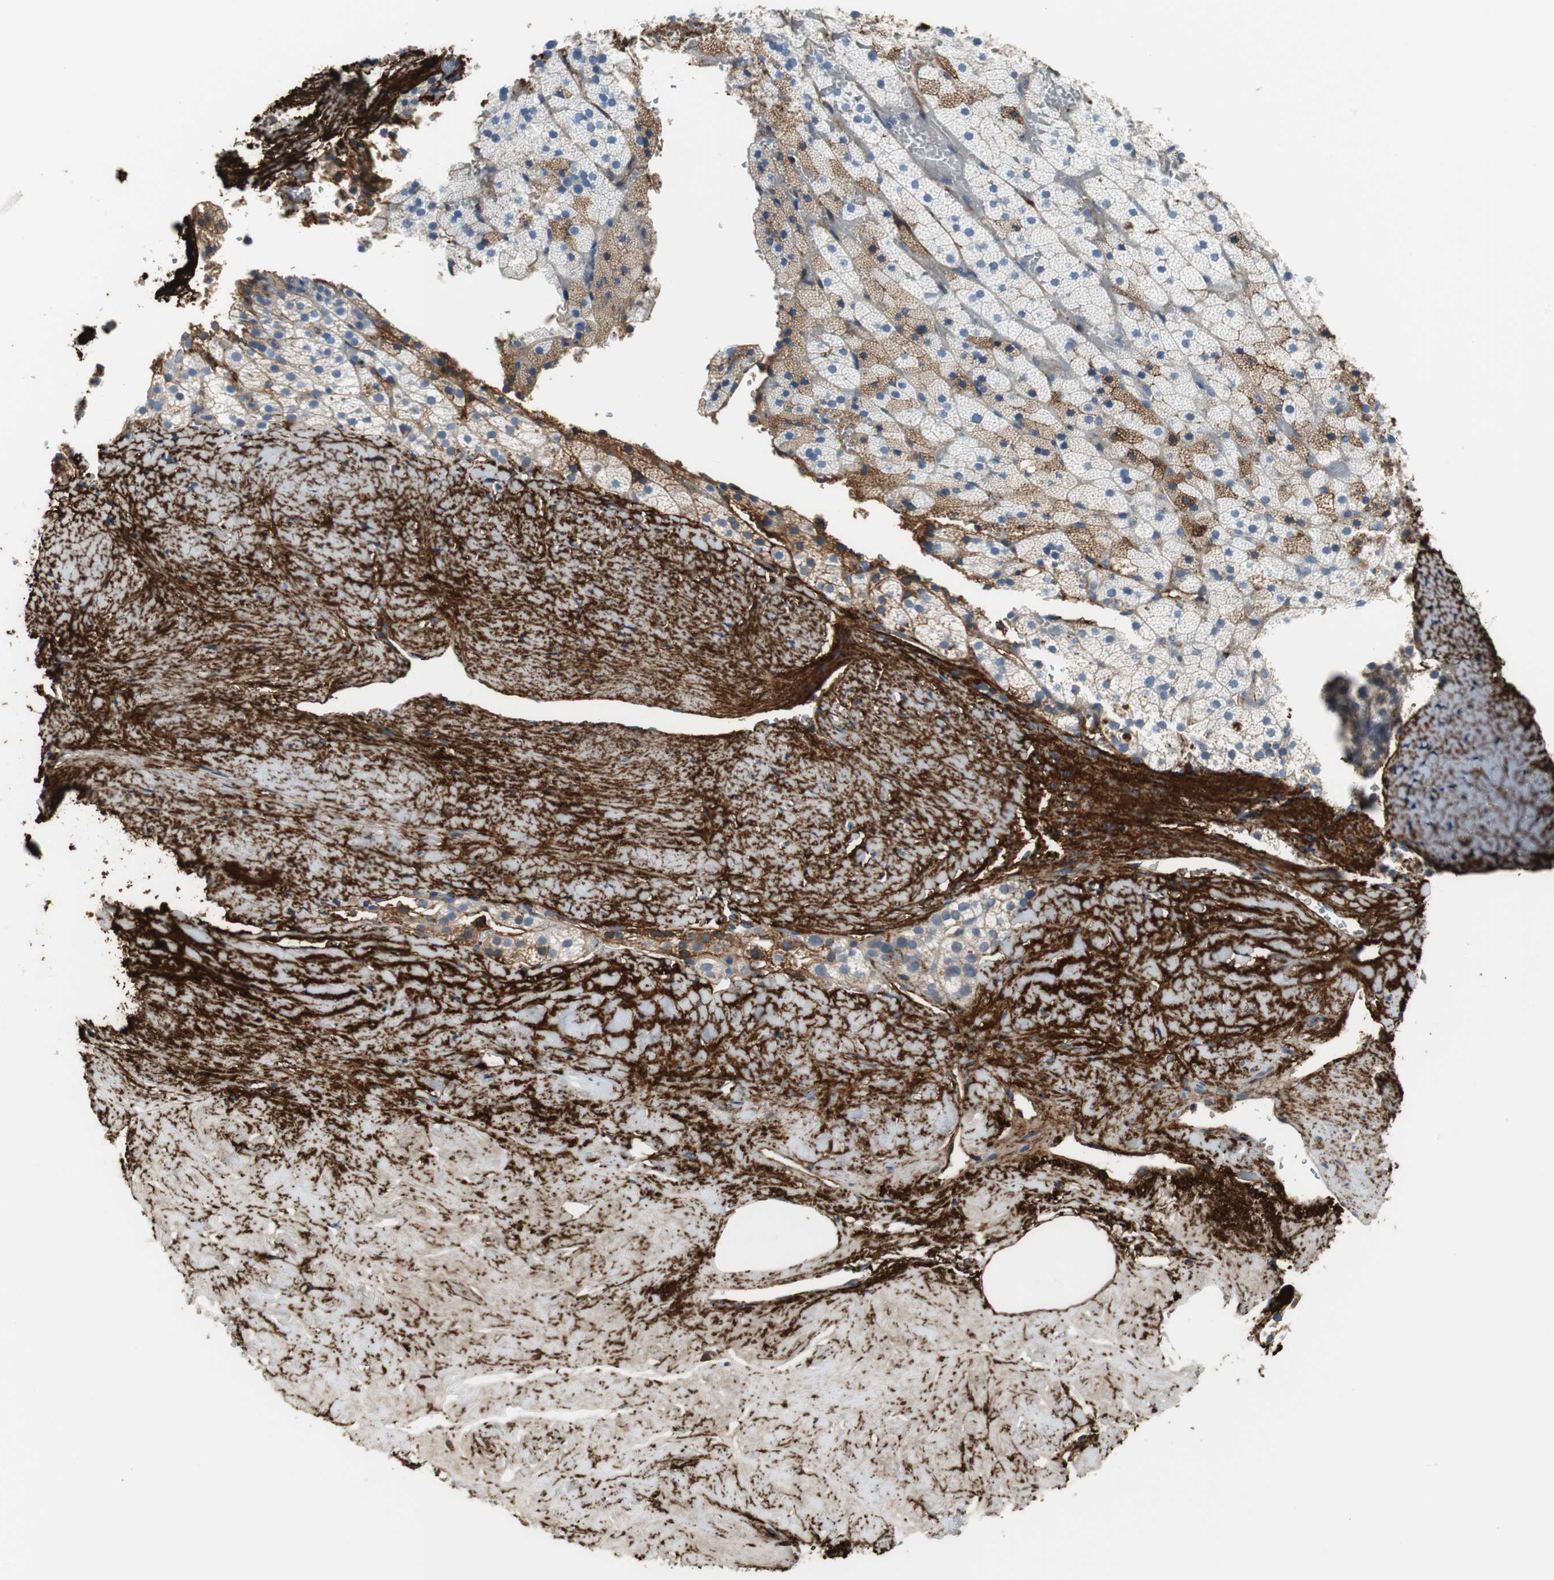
{"staining": {"intensity": "moderate", "quantity": "<25%", "location": "cytoplasmic/membranous"}, "tissue": "adrenal gland", "cell_type": "Glandular cells", "image_type": "normal", "snomed": [{"axis": "morphology", "description": "Normal tissue, NOS"}, {"axis": "topography", "description": "Adrenal gland"}], "caption": "A high-resolution photomicrograph shows immunohistochemistry staining of unremarkable adrenal gland, which reveals moderate cytoplasmic/membranous positivity in about <25% of glandular cells.", "gene": "APCS", "patient": {"sex": "male", "age": 35}}